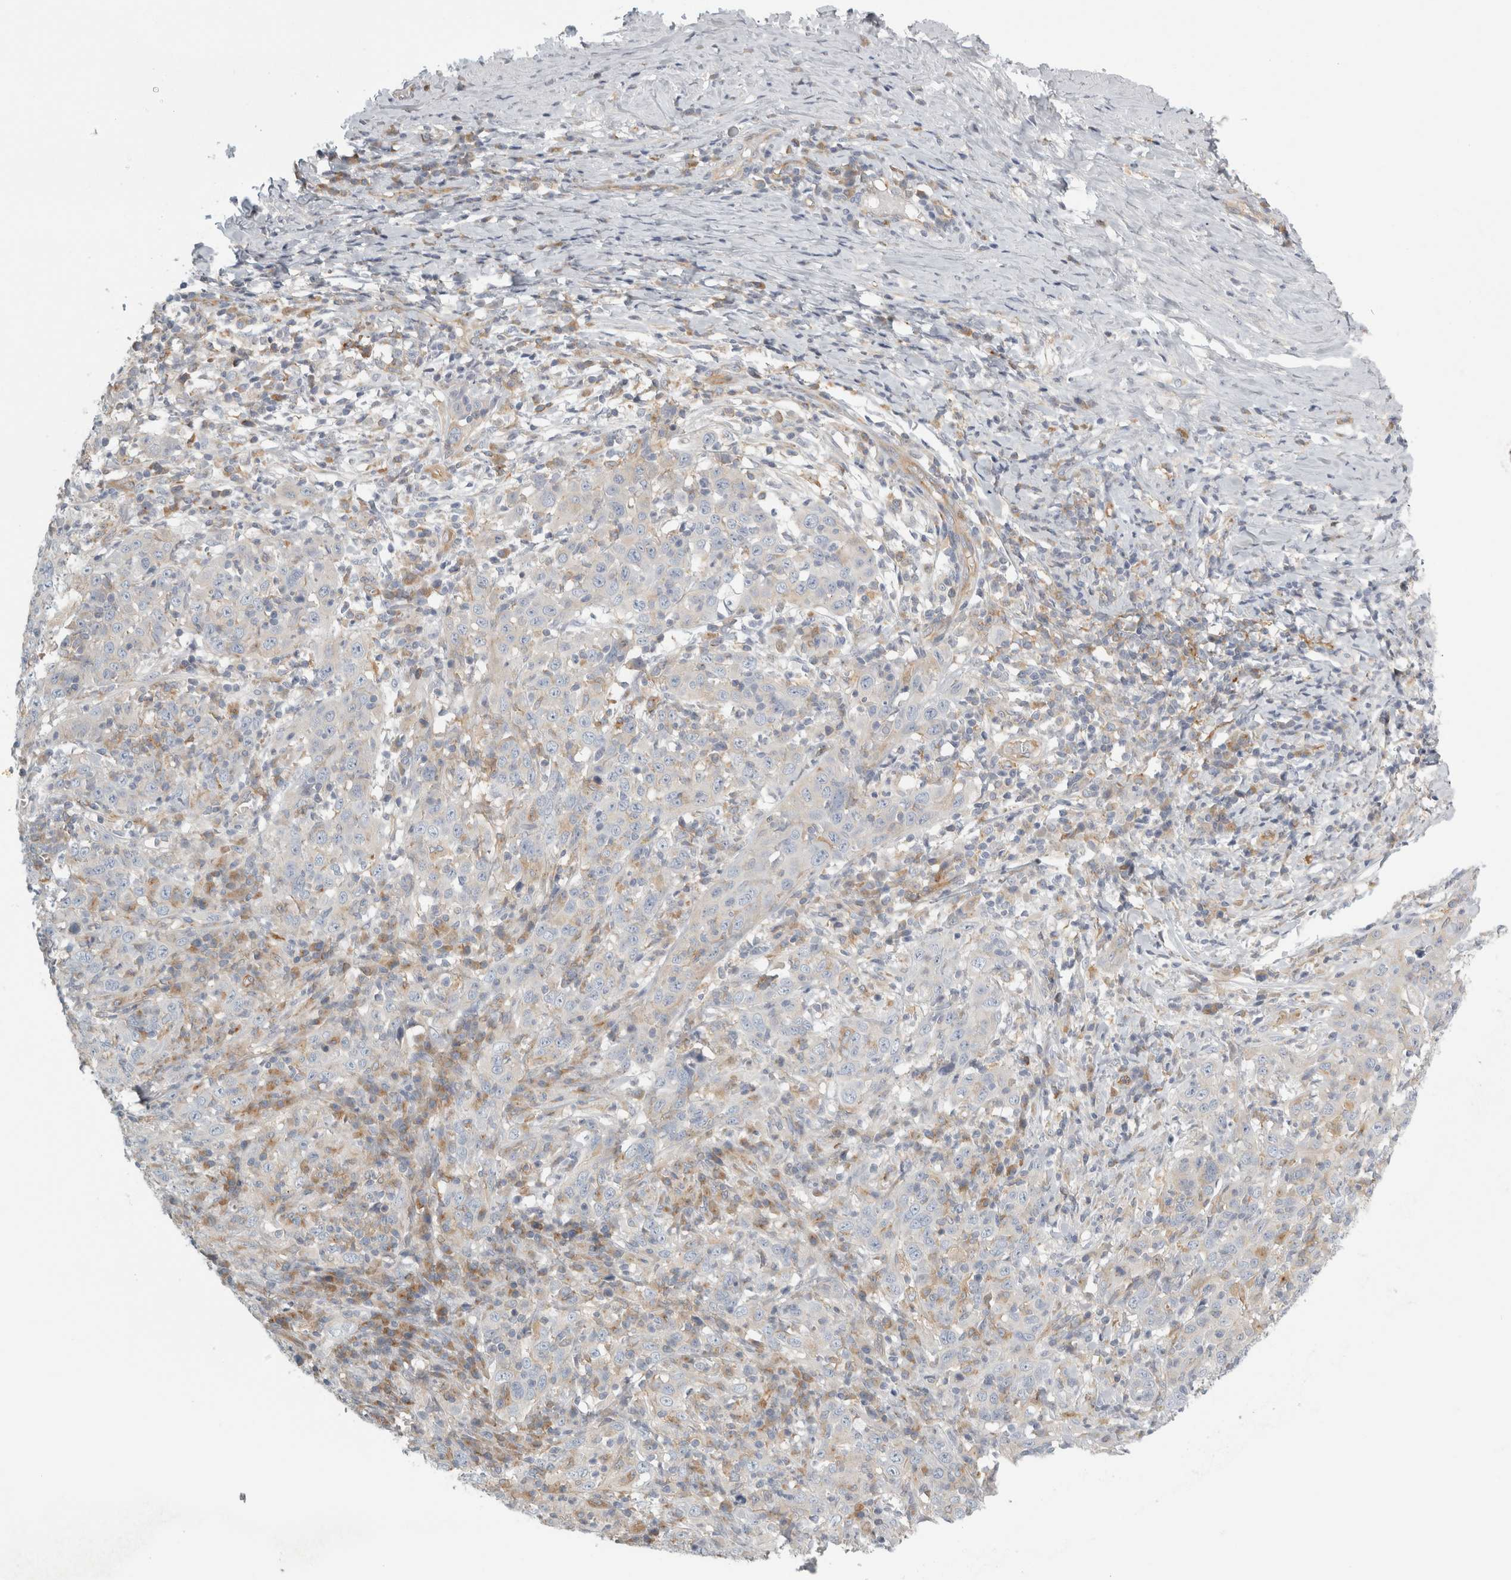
{"staining": {"intensity": "negative", "quantity": "none", "location": "none"}, "tissue": "cervical cancer", "cell_type": "Tumor cells", "image_type": "cancer", "snomed": [{"axis": "morphology", "description": "Squamous cell carcinoma, NOS"}, {"axis": "topography", "description": "Cervix"}], "caption": "DAB immunohistochemical staining of human squamous cell carcinoma (cervical) shows no significant staining in tumor cells.", "gene": "PEX6", "patient": {"sex": "female", "age": 46}}